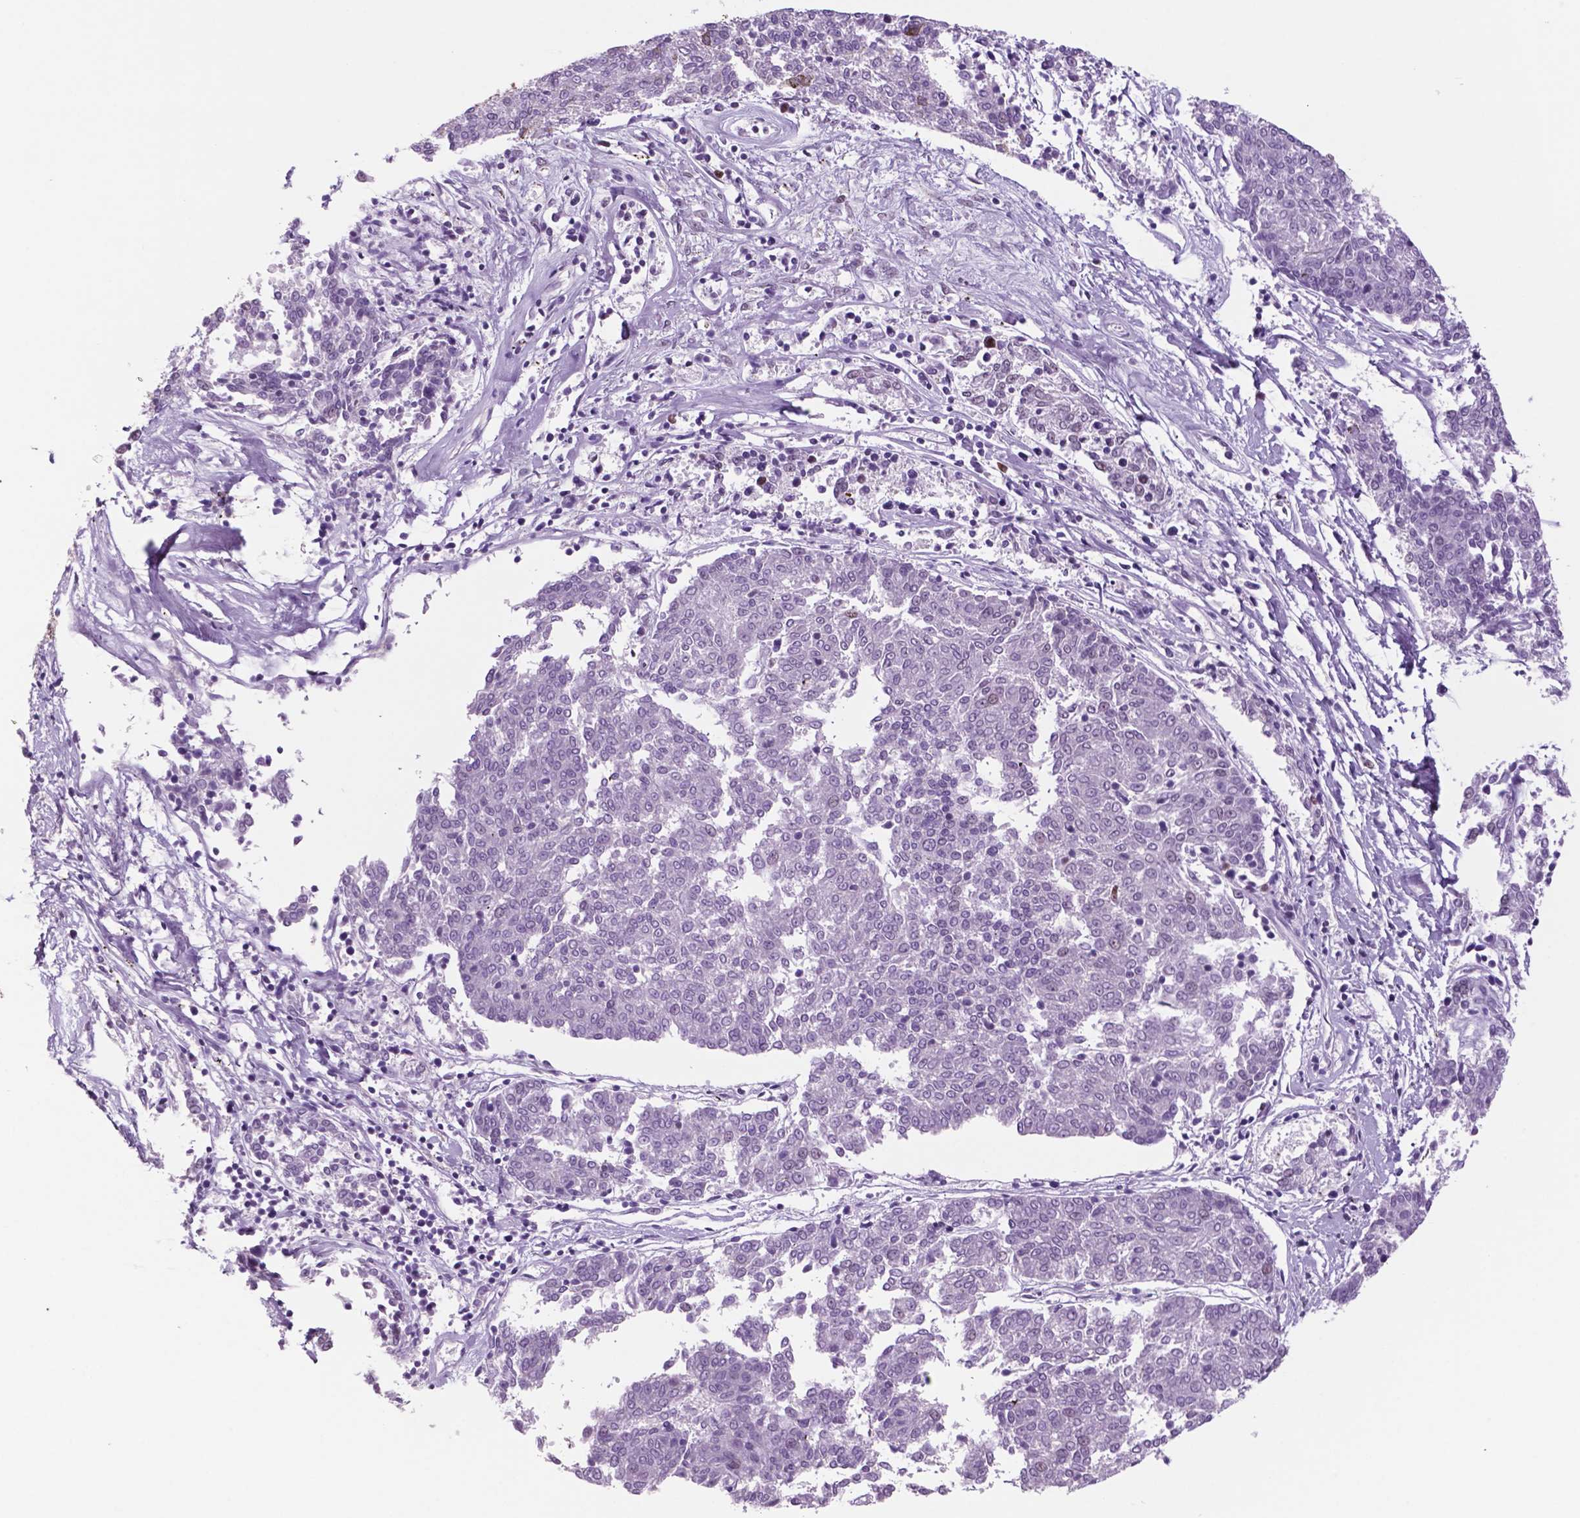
{"staining": {"intensity": "negative", "quantity": "none", "location": "none"}, "tissue": "melanoma", "cell_type": "Tumor cells", "image_type": "cancer", "snomed": [{"axis": "morphology", "description": "Malignant melanoma, NOS"}, {"axis": "topography", "description": "Skin"}], "caption": "A photomicrograph of melanoma stained for a protein displays no brown staining in tumor cells. (Brightfield microscopy of DAB immunohistochemistry at high magnification).", "gene": "MSH6", "patient": {"sex": "female", "age": 72}}